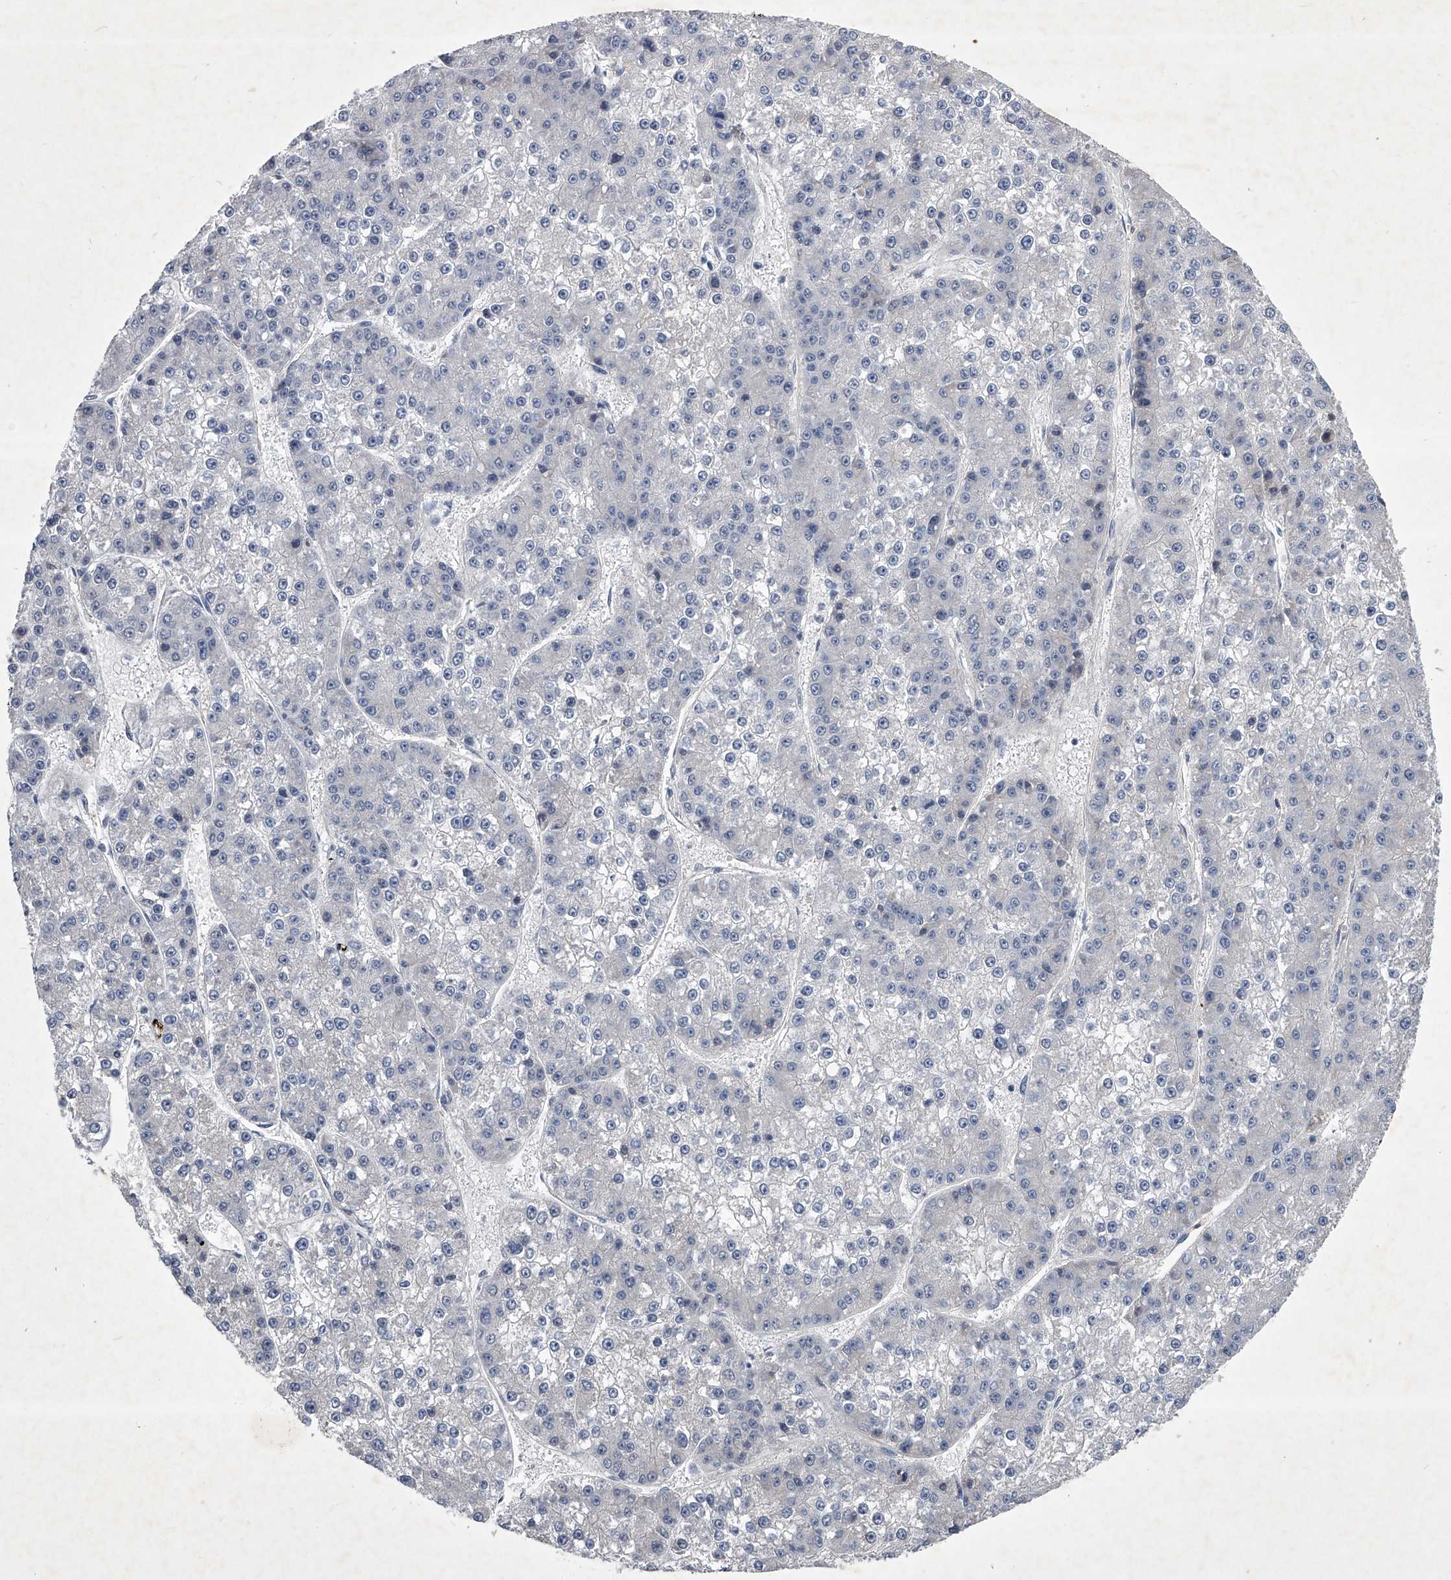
{"staining": {"intensity": "negative", "quantity": "none", "location": "none"}, "tissue": "liver cancer", "cell_type": "Tumor cells", "image_type": "cancer", "snomed": [{"axis": "morphology", "description": "Carcinoma, Hepatocellular, NOS"}, {"axis": "topography", "description": "Liver"}], "caption": "This is an immunohistochemistry (IHC) histopathology image of human hepatocellular carcinoma (liver). There is no staining in tumor cells.", "gene": "ZNF76", "patient": {"sex": "female", "age": 73}}